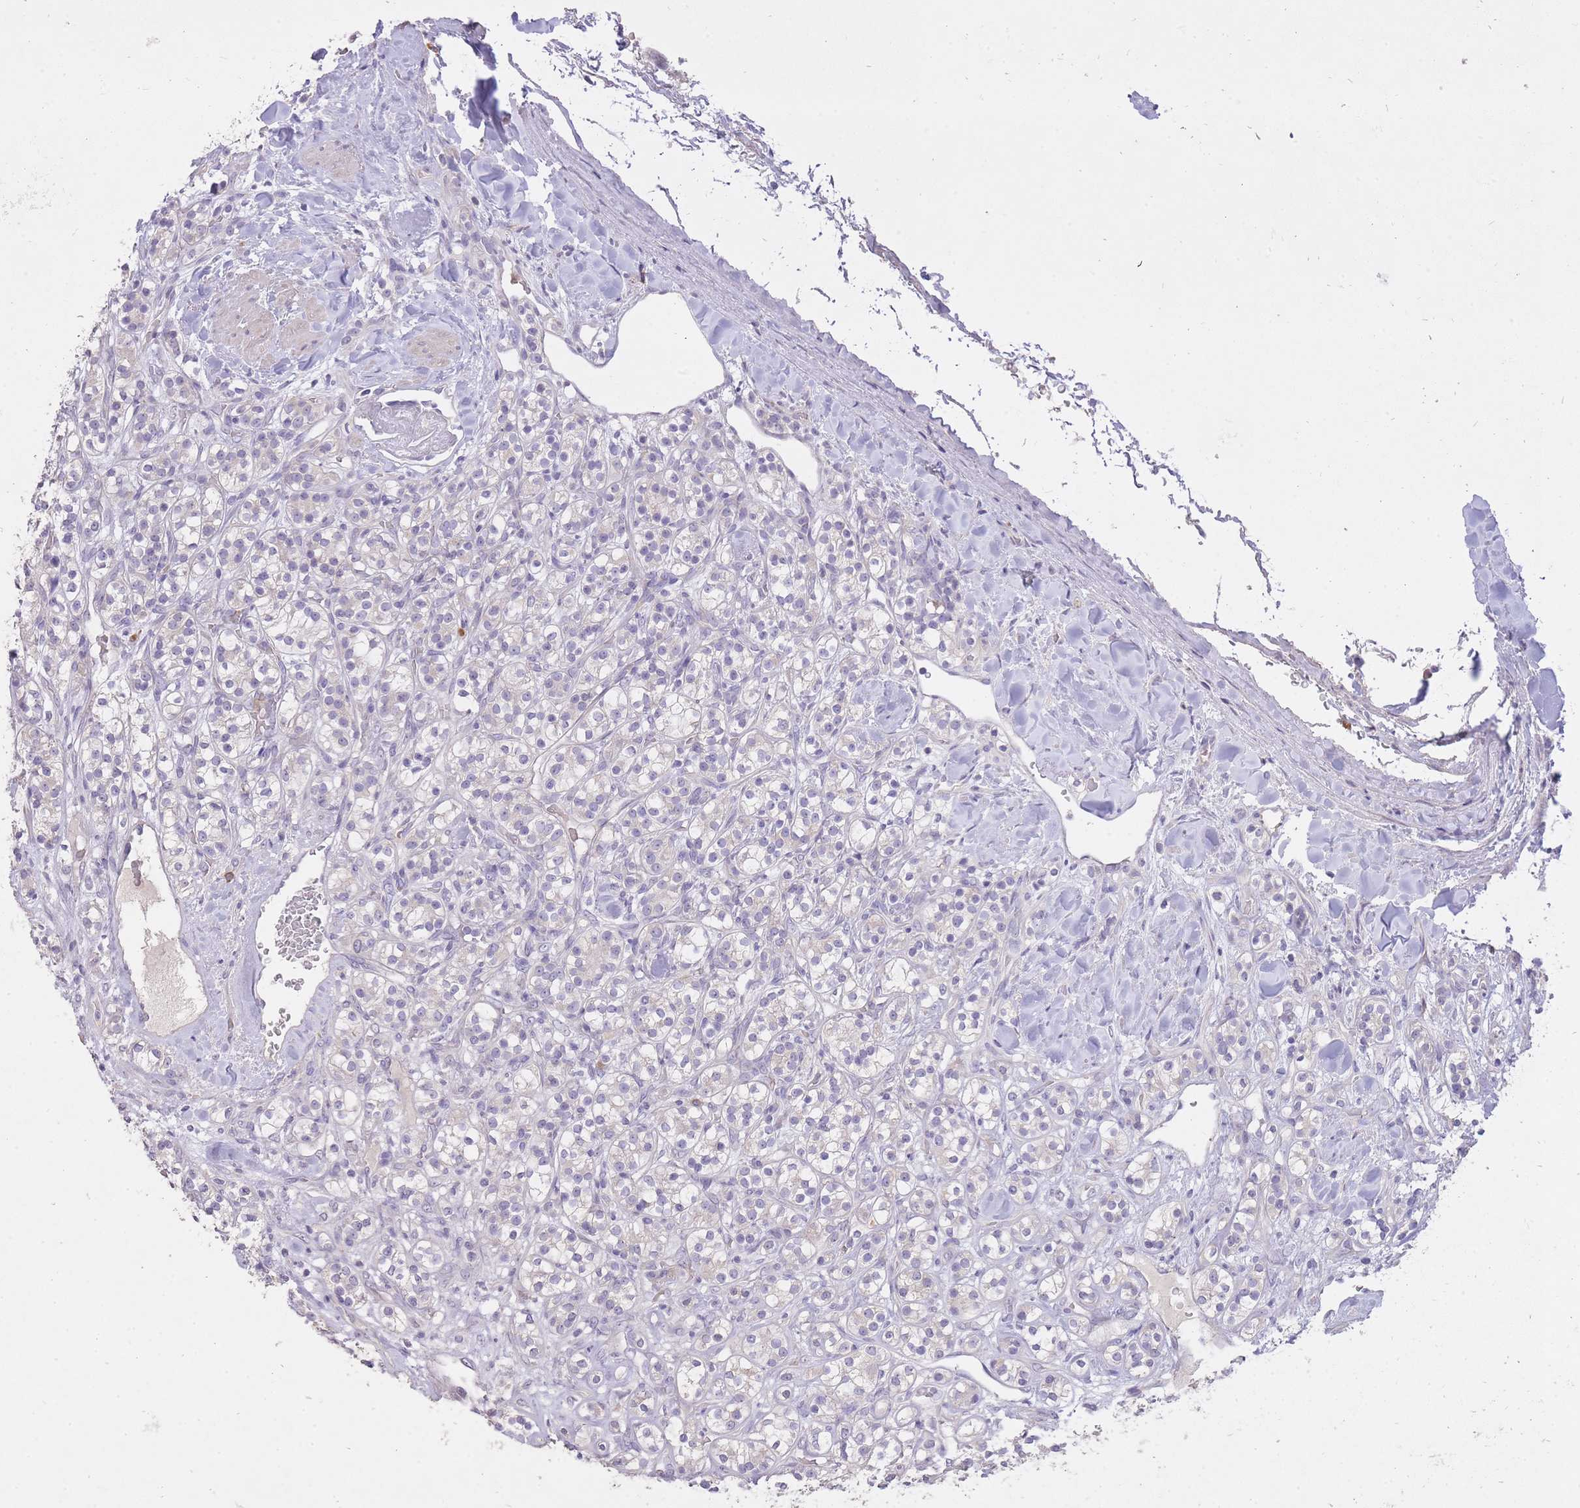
{"staining": {"intensity": "negative", "quantity": "none", "location": "none"}, "tissue": "renal cancer", "cell_type": "Tumor cells", "image_type": "cancer", "snomed": [{"axis": "morphology", "description": "Adenocarcinoma, NOS"}, {"axis": "topography", "description": "Kidney"}], "caption": "Protein analysis of renal adenocarcinoma exhibits no significant positivity in tumor cells.", "gene": "FRG2C", "patient": {"sex": "male", "age": 77}}